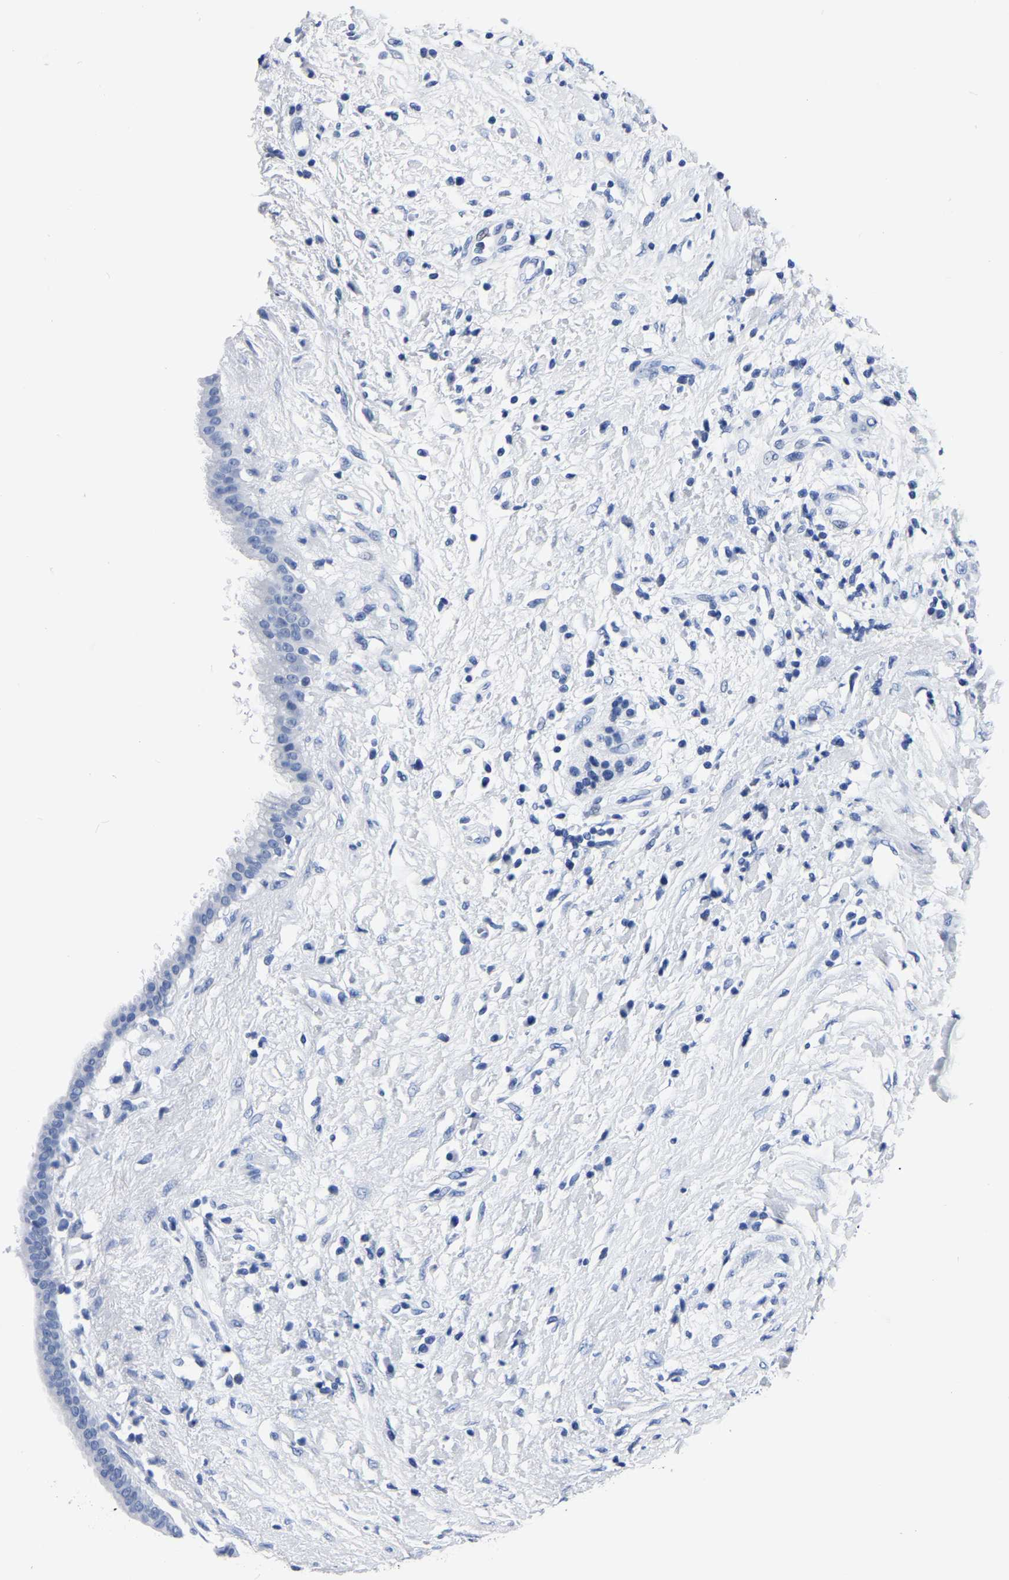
{"staining": {"intensity": "negative", "quantity": "none", "location": "none"}, "tissue": "pancreatic cancer", "cell_type": "Tumor cells", "image_type": "cancer", "snomed": [{"axis": "morphology", "description": "Adenocarcinoma, NOS"}, {"axis": "topography", "description": "Pancreas"}], "caption": "Immunohistochemical staining of human pancreatic cancer (adenocarcinoma) displays no significant expression in tumor cells.", "gene": "IMPG2", "patient": {"sex": "female", "age": 56}}